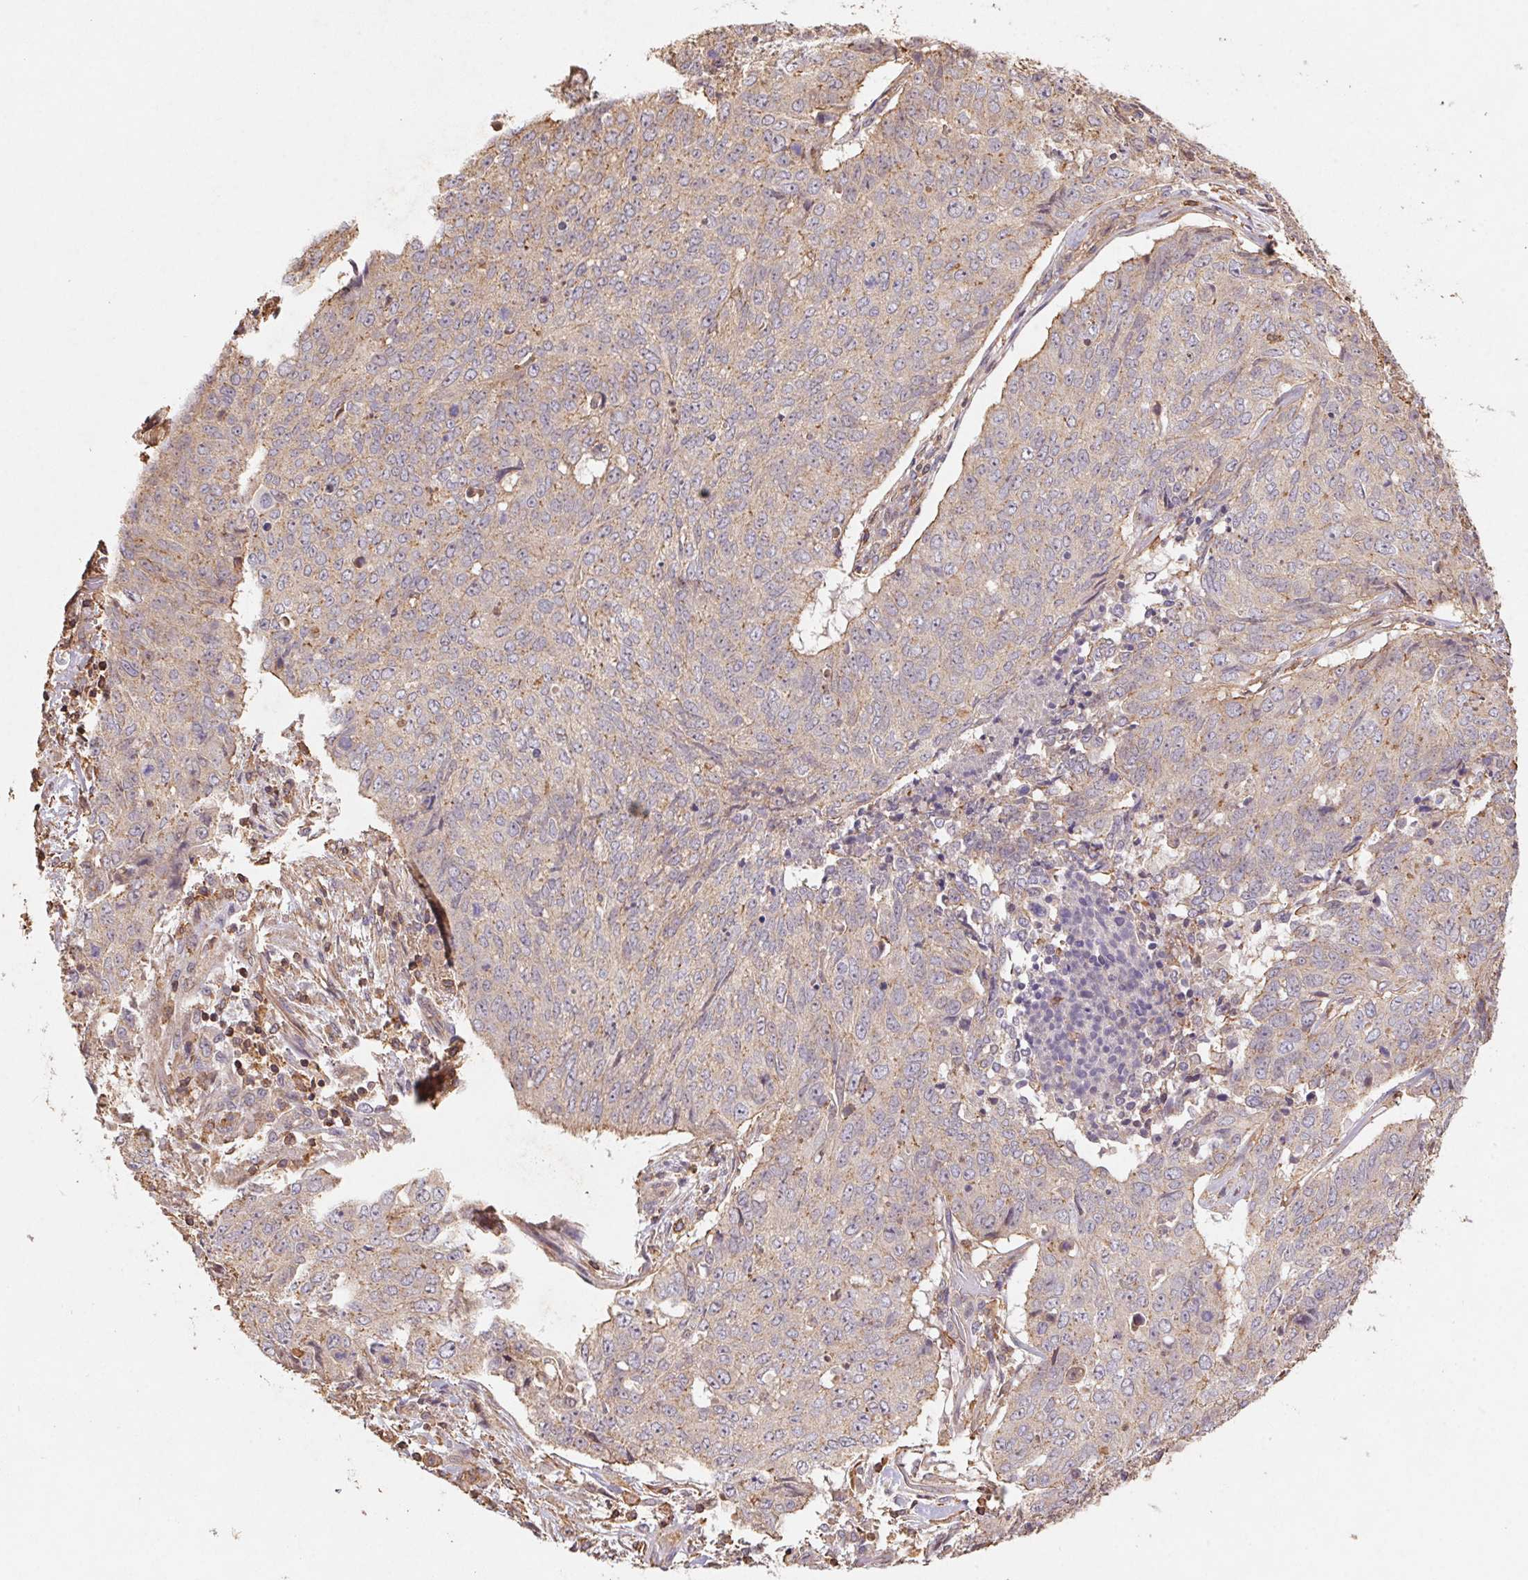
{"staining": {"intensity": "negative", "quantity": "none", "location": "none"}, "tissue": "lung cancer", "cell_type": "Tumor cells", "image_type": "cancer", "snomed": [{"axis": "morphology", "description": "Normal tissue, NOS"}, {"axis": "morphology", "description": "Squamous cell carcinoma, NOS"}, {"axis": "topography", "description": "Bronchus"}, {"axis": "topography", "description": "Lung"}], "caption": "Tumor cells show no significant protein expression in lung squamous cell carcinoma.", "gene": "ATG10", "patient": {"sex": "male", "age": 64}}